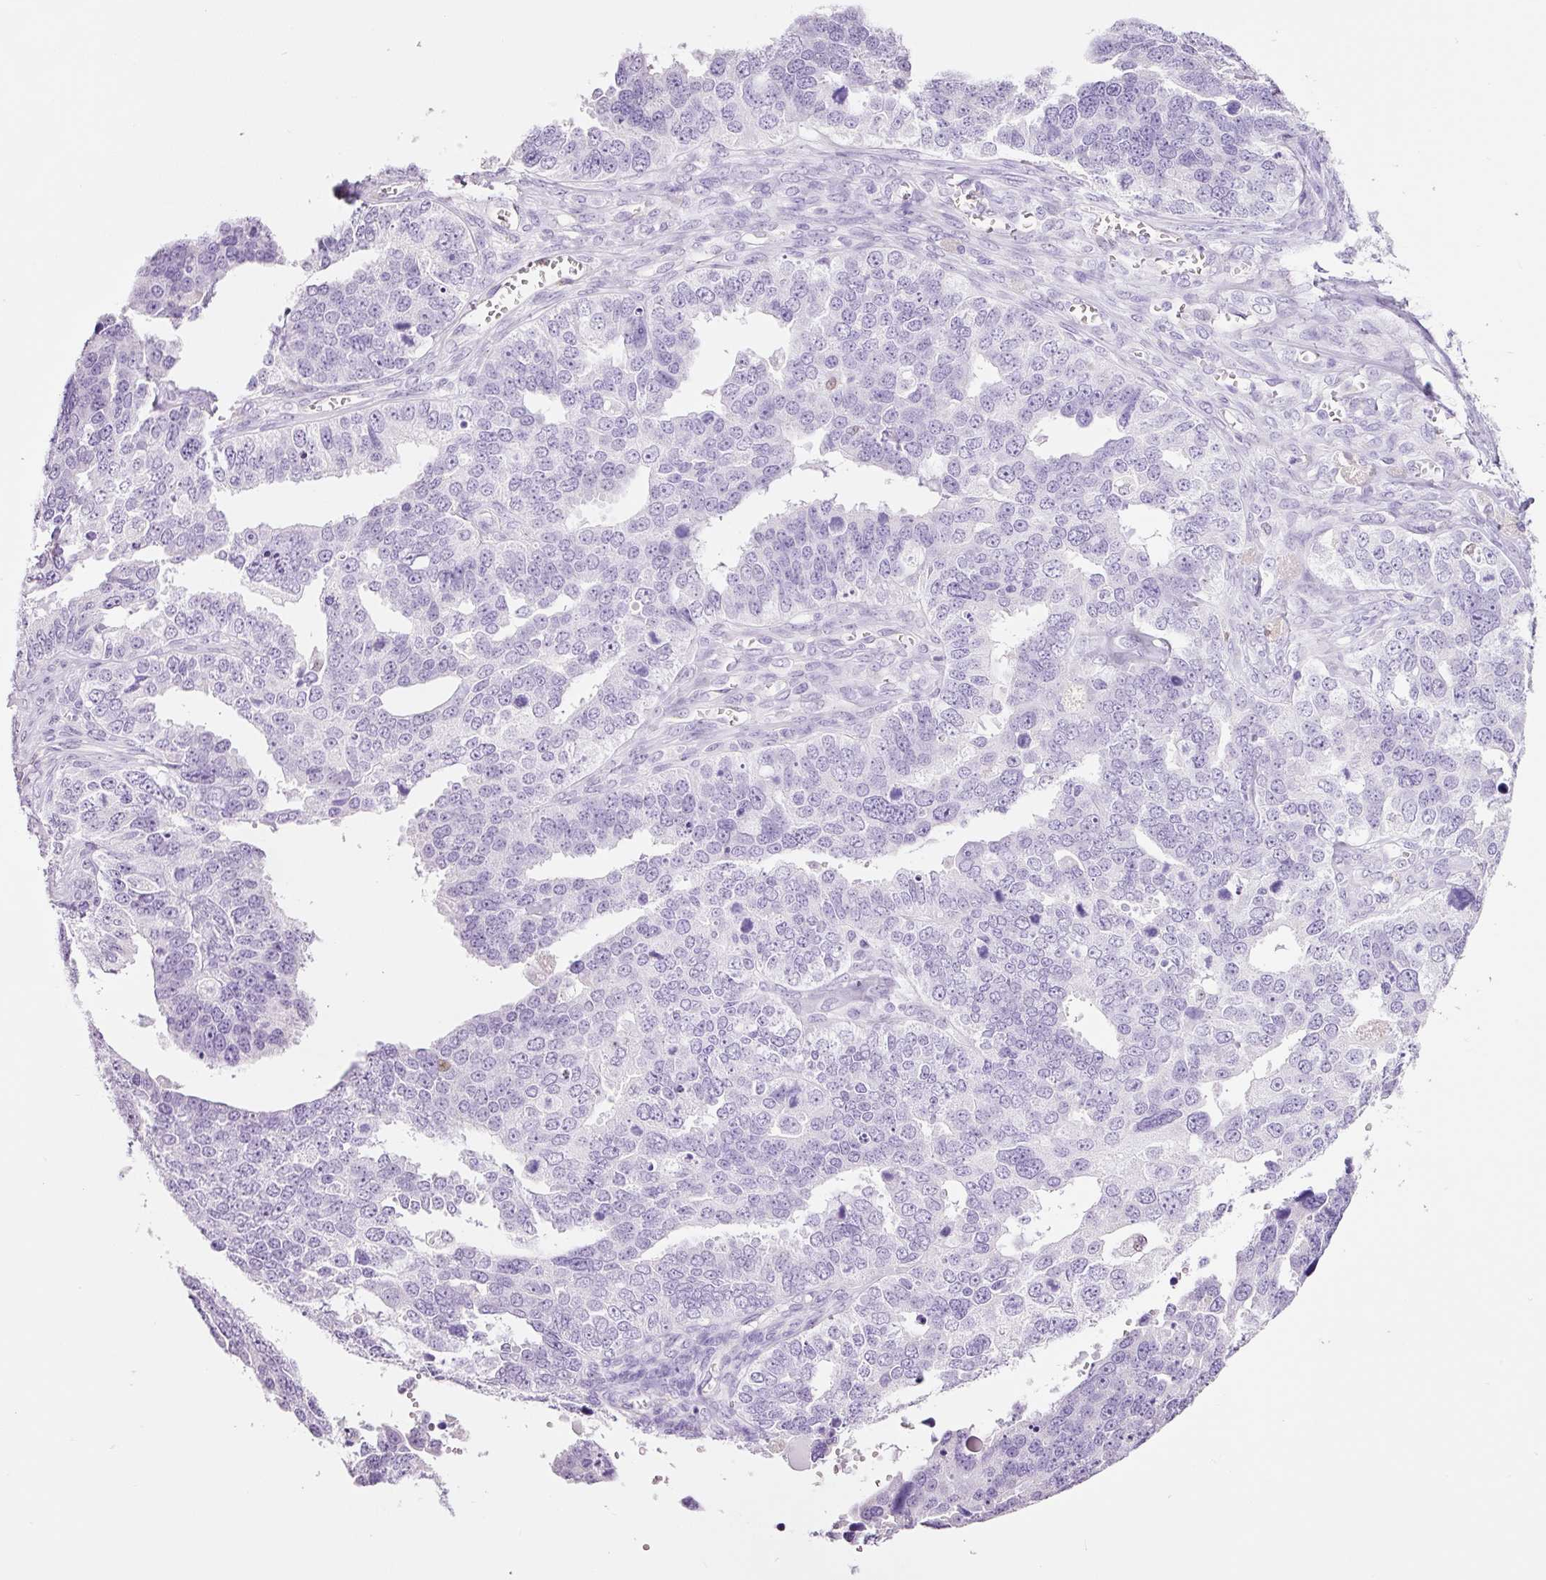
{"staining": {"intensity": "negative", "quantity": "none", "location": "none"}, "tissue": "ovarian cancer", "cell_type": "Tumor cells", "image_type": "cancer", "snomed": [{"axis": "morphology", "description": "Cystadenocarcinoma, serous, NOS"}, {"axis": "topography", "description": "Ovary"}], "caption": "Tumor cells show no significant protein staining in ovarian cancer.", "gene": "ADSS1", "patient": {"sex": "female", "age": 76}}